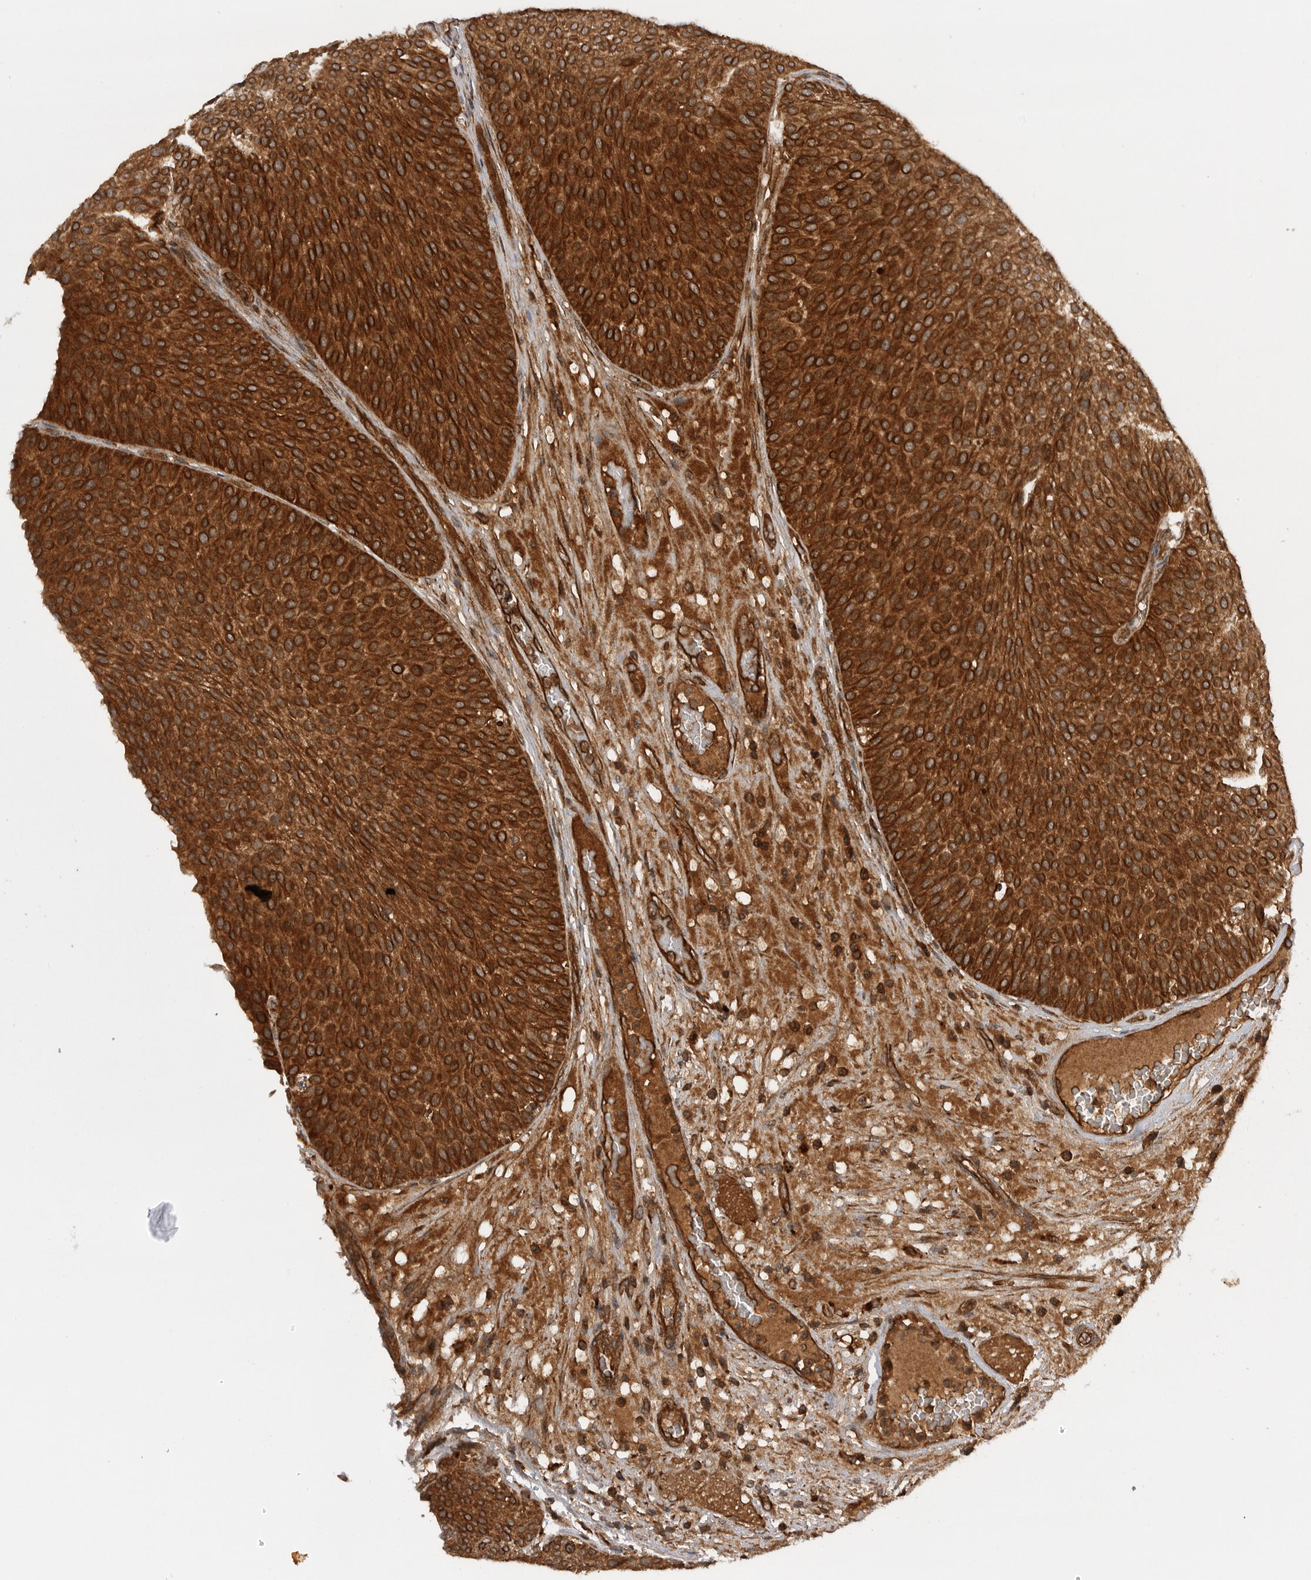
{"staining": {"intensity": "strong", "quantity": ">75%", "location": "cytoplasmic/membranous"}, "tissue": "urothelial cancer", "cell_type": "Tumor cells", "image_type": "cancer", "snomed": [{"axis": "morphology", "description": "Normal tissue, NOS"}, {"axis": "morphology", "description": "Urothelial carcinoma, Low grade"}, {"axis": "topography", "description": "Smooth muscle"}, {"axis": "topography", "description": "Urinary bladder"}], "caption": "A high amount of strong cytoplasmic/membranous expression is seen in about >75% of tumor cells in low-grade urothelial carcinoma tissue. The staining is performed using DAB (3,3'-diaminobenzidine) brown chromogen to label protein expression. The nuclei are counter-stained blue using hematoxylin.", "gene": "PRDX4", "patient": {"sex": "male", "age": 60}}